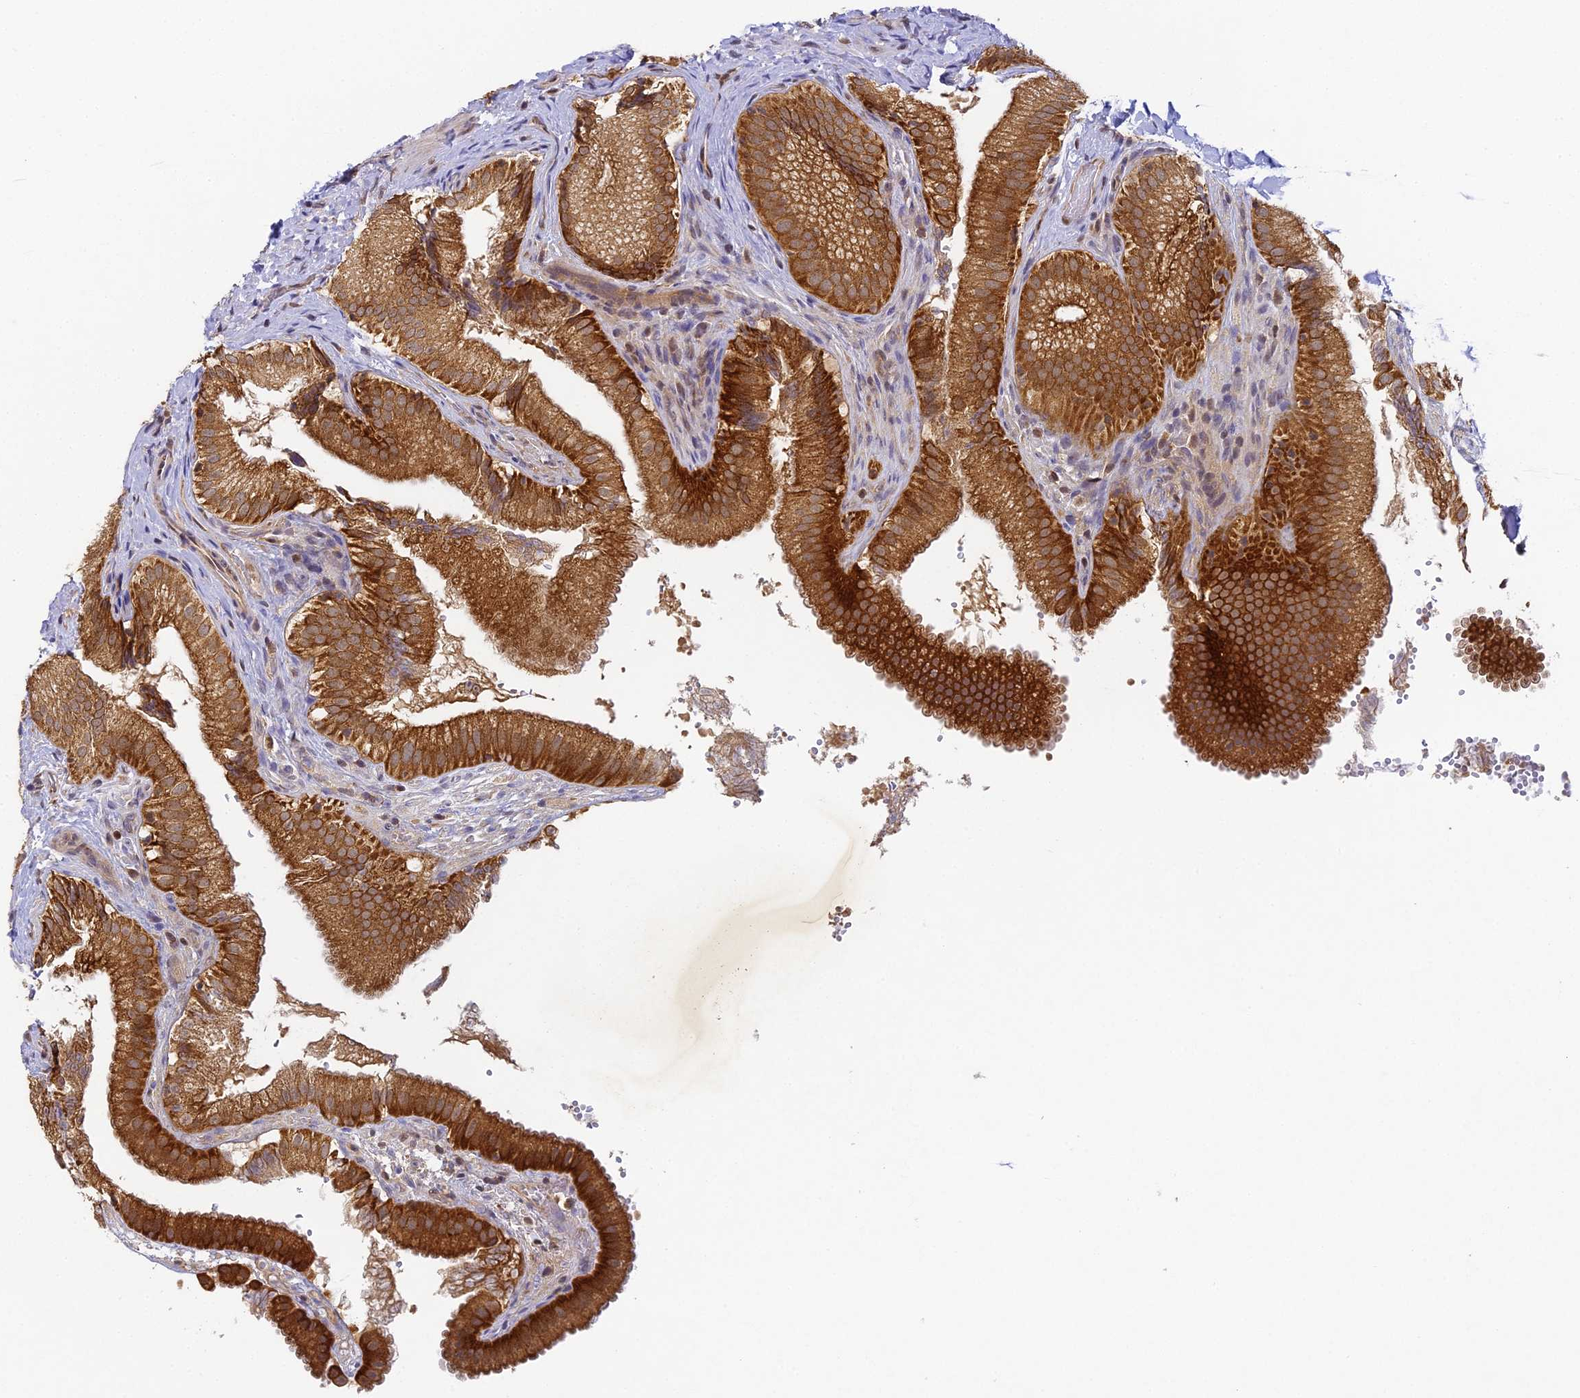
{"staining": {"intensity": "strong", "quantity": ">75%", "location": "cytoplasmic/membranous"}, "tissue": "gallbladder", "cell_type": "Glandular cells", "image_type": "normal", "snomed": [{"axis": "morphology", "description": "Normal tissue, NOS"}, {"axis": "topography", "description": "Gallbladder"}], "caption": "Immunohistochemical staining of normal gallbladder exhibits strong cytoplasmic/membranous protein expression in about >75% of glandular cells.", "gene": "DNAAF10", "patient": {"sex": "female", "age": 30}}